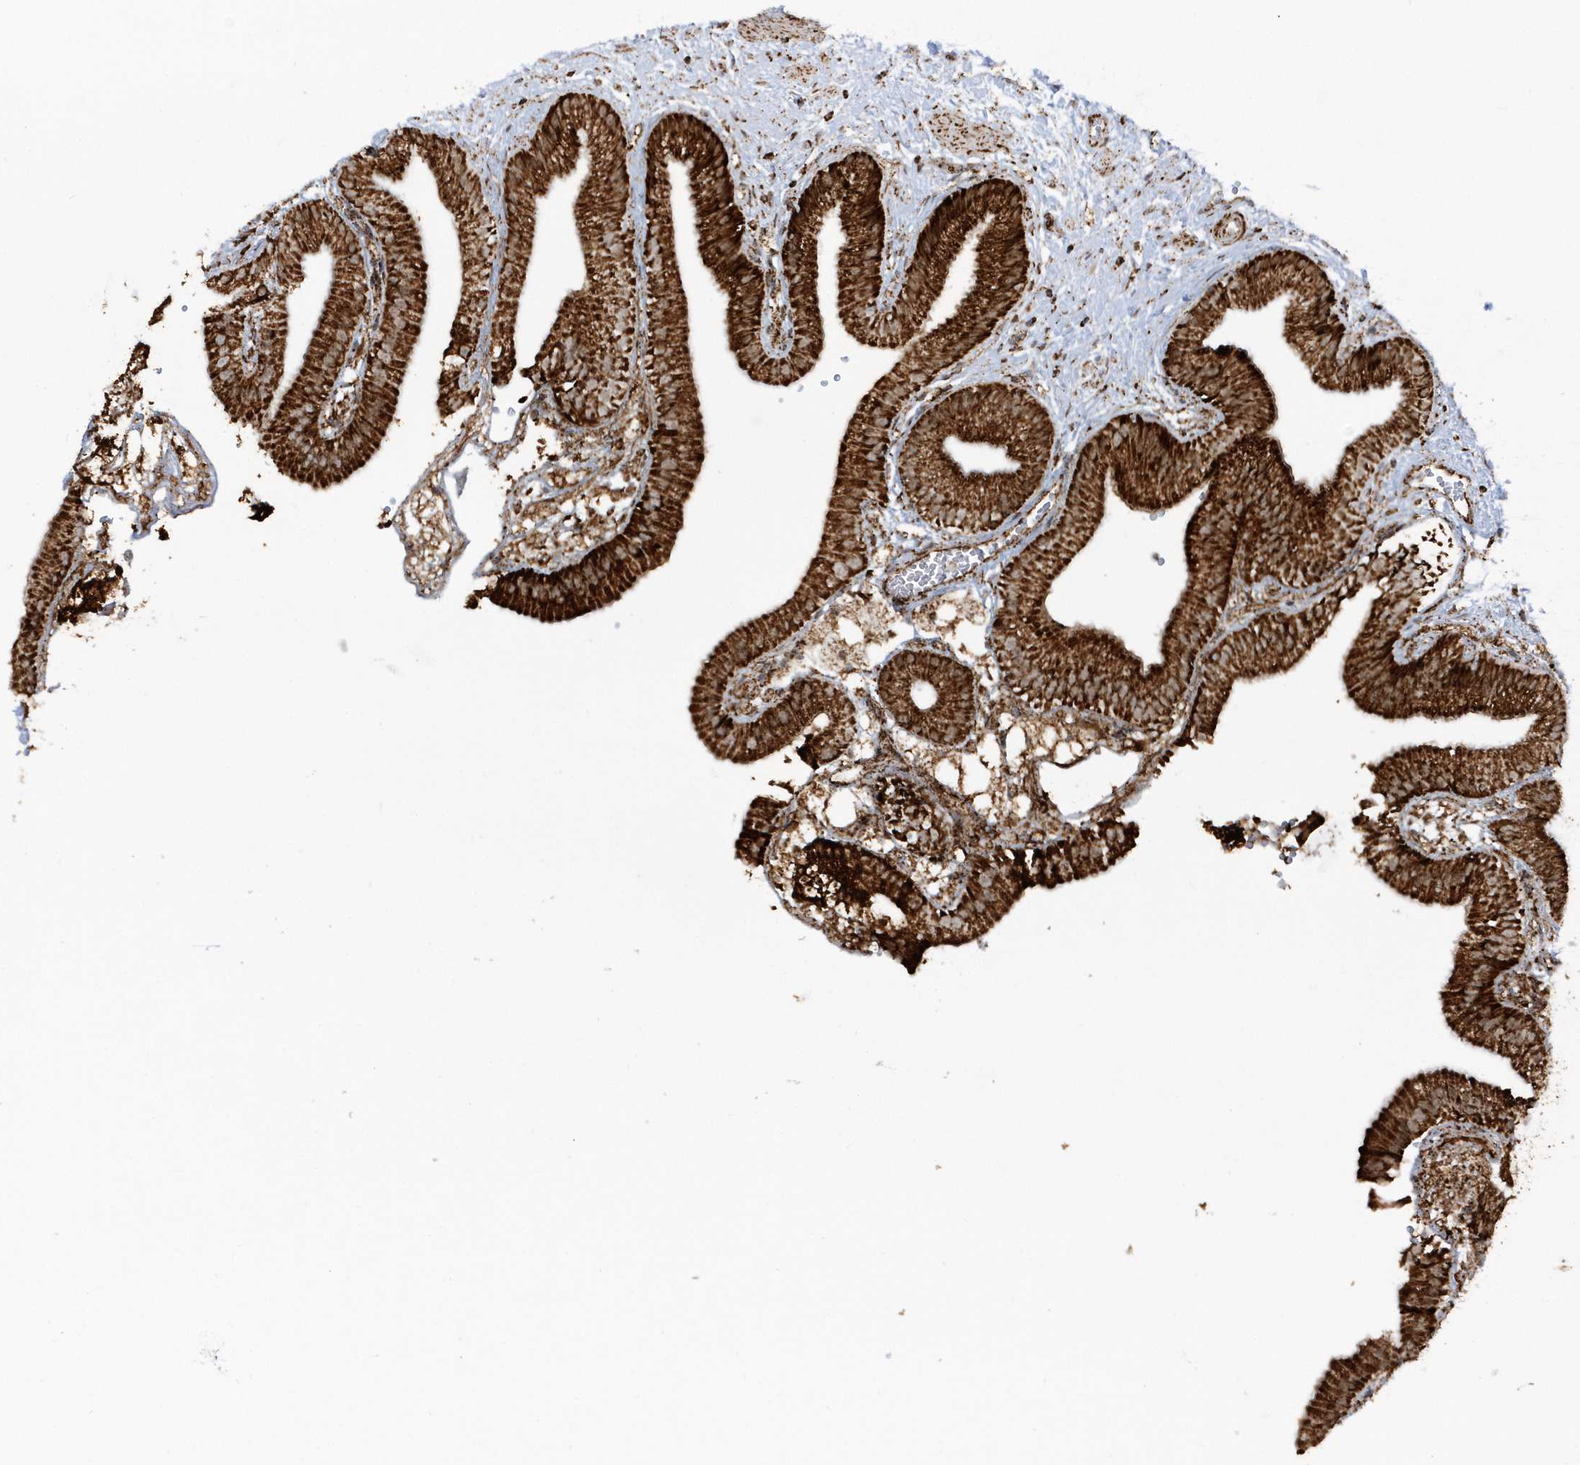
{"staining": {"intensity": "strong", "quantity": ">75%", "location": "cytoplasmic/membranous"}, "tissue": "gallbladder", "cell_type": "Glandular cells", "image_type": "normal", "snomed": [{"axis": "morphology", "description": "Normal tissue, NOS"}, {"axis": "topography", "description": "Gallbladder"}], "caption": "Immunohistochemical staining of unremarkable human gallbladder displays >75% levels of strong cytoplasmic/membranous protein expression in approximately >75% of glandular cells. The protein of interest is shown in brown color, while the nuclei are stained blue.", "gene": "CRY2", "patient": {"sex": "male", "age": 55}}